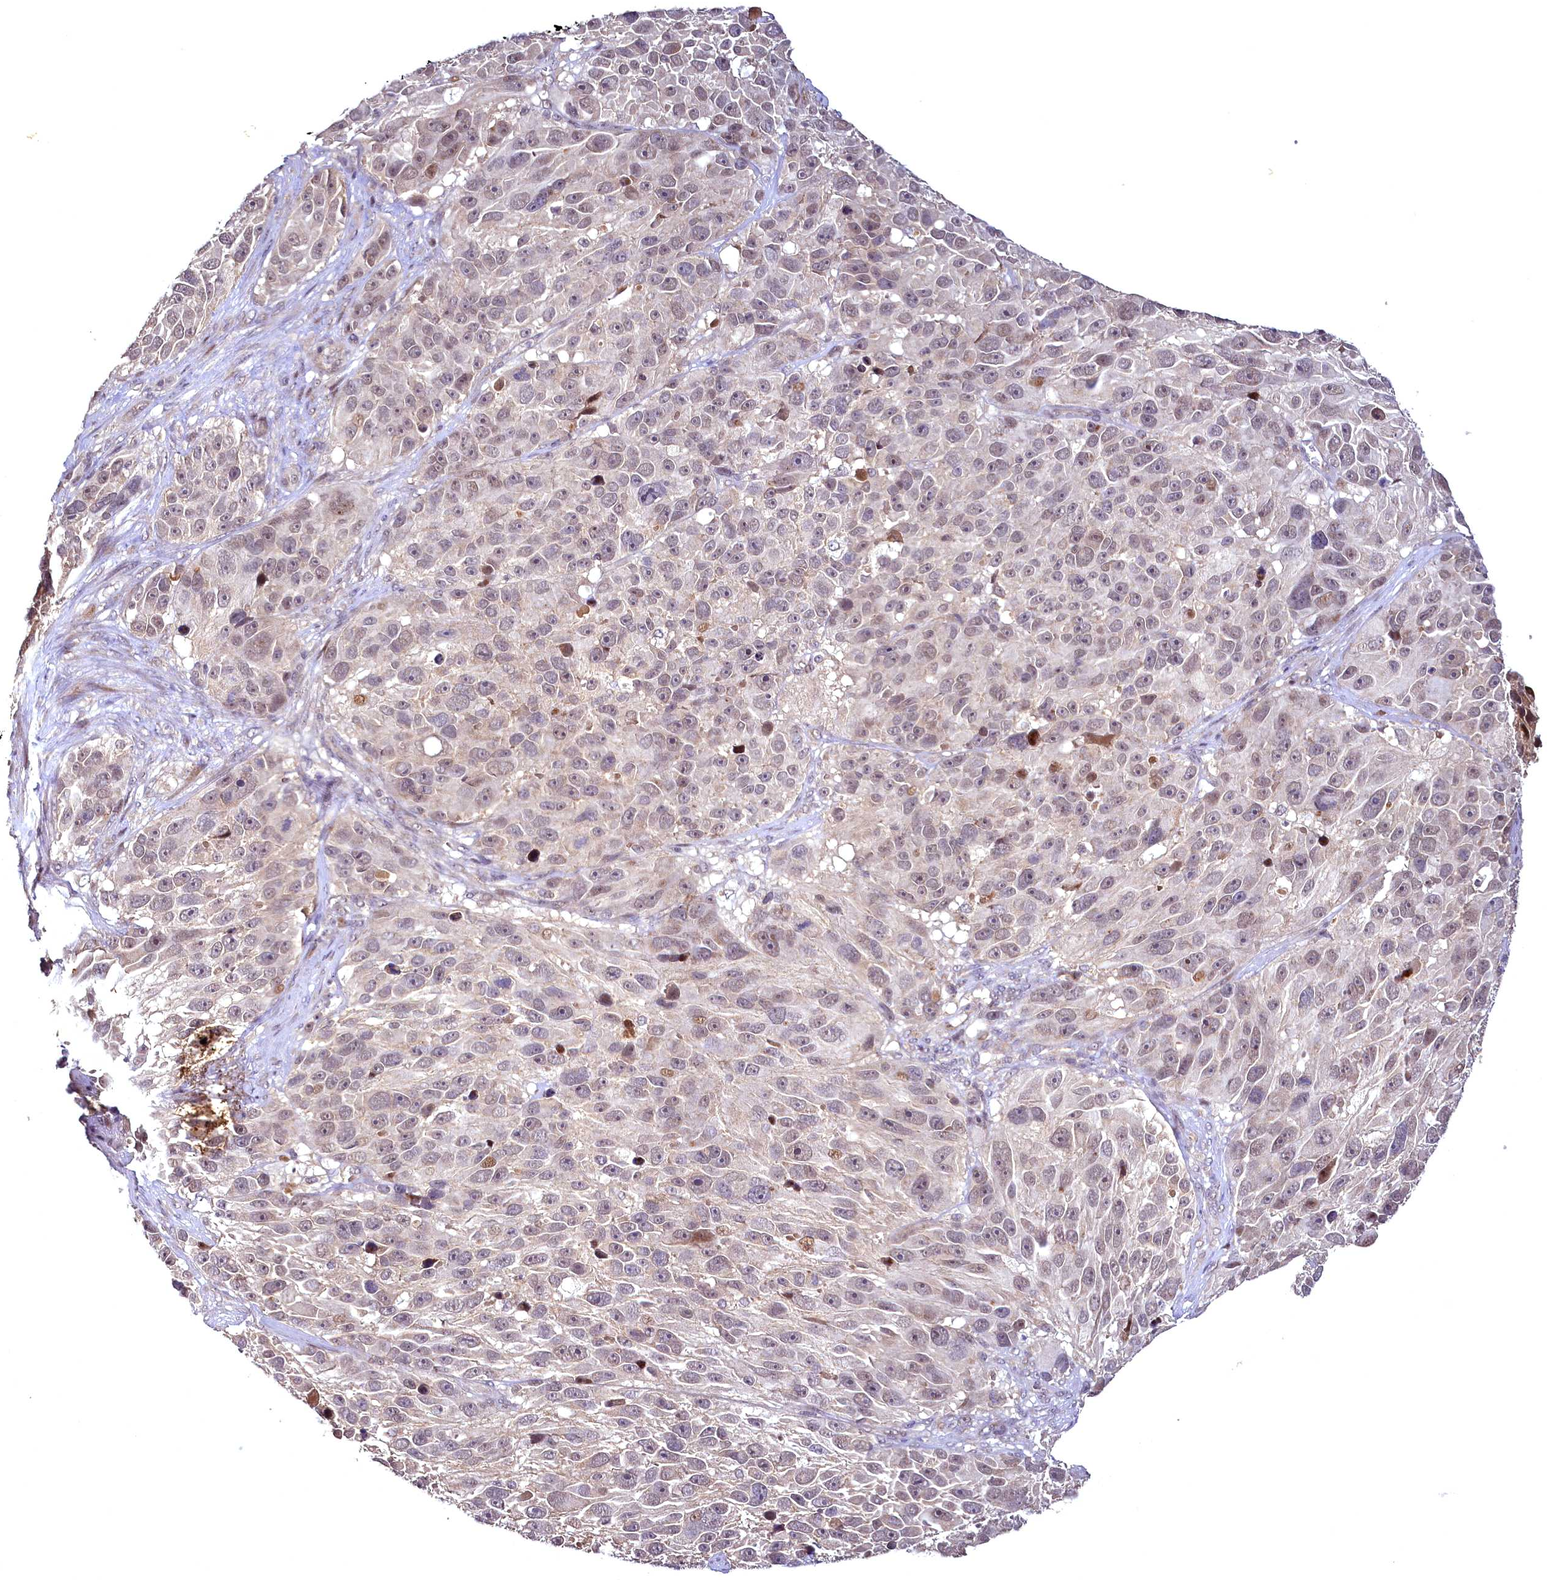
{"staining": {"intensity": "weak", "quantity": "25%-75%", "location": "nuclear"}, "tissue": "melanoma", "cell_type": "Tumor cells", "image_type": "cancer", "snomed": [{"axis": "morphology", "description": "Malignant melanoma, NOS"}, {"axis": "topography", "description": "Skin"}], "caption": "Brown immunohistochemical staining in malignant melanoma displays weak nuclear positivity in approximately 25%-75% of tumor cells.", "gene": "TMEM39A", "patient": {"sex": "male", "age": 84}}